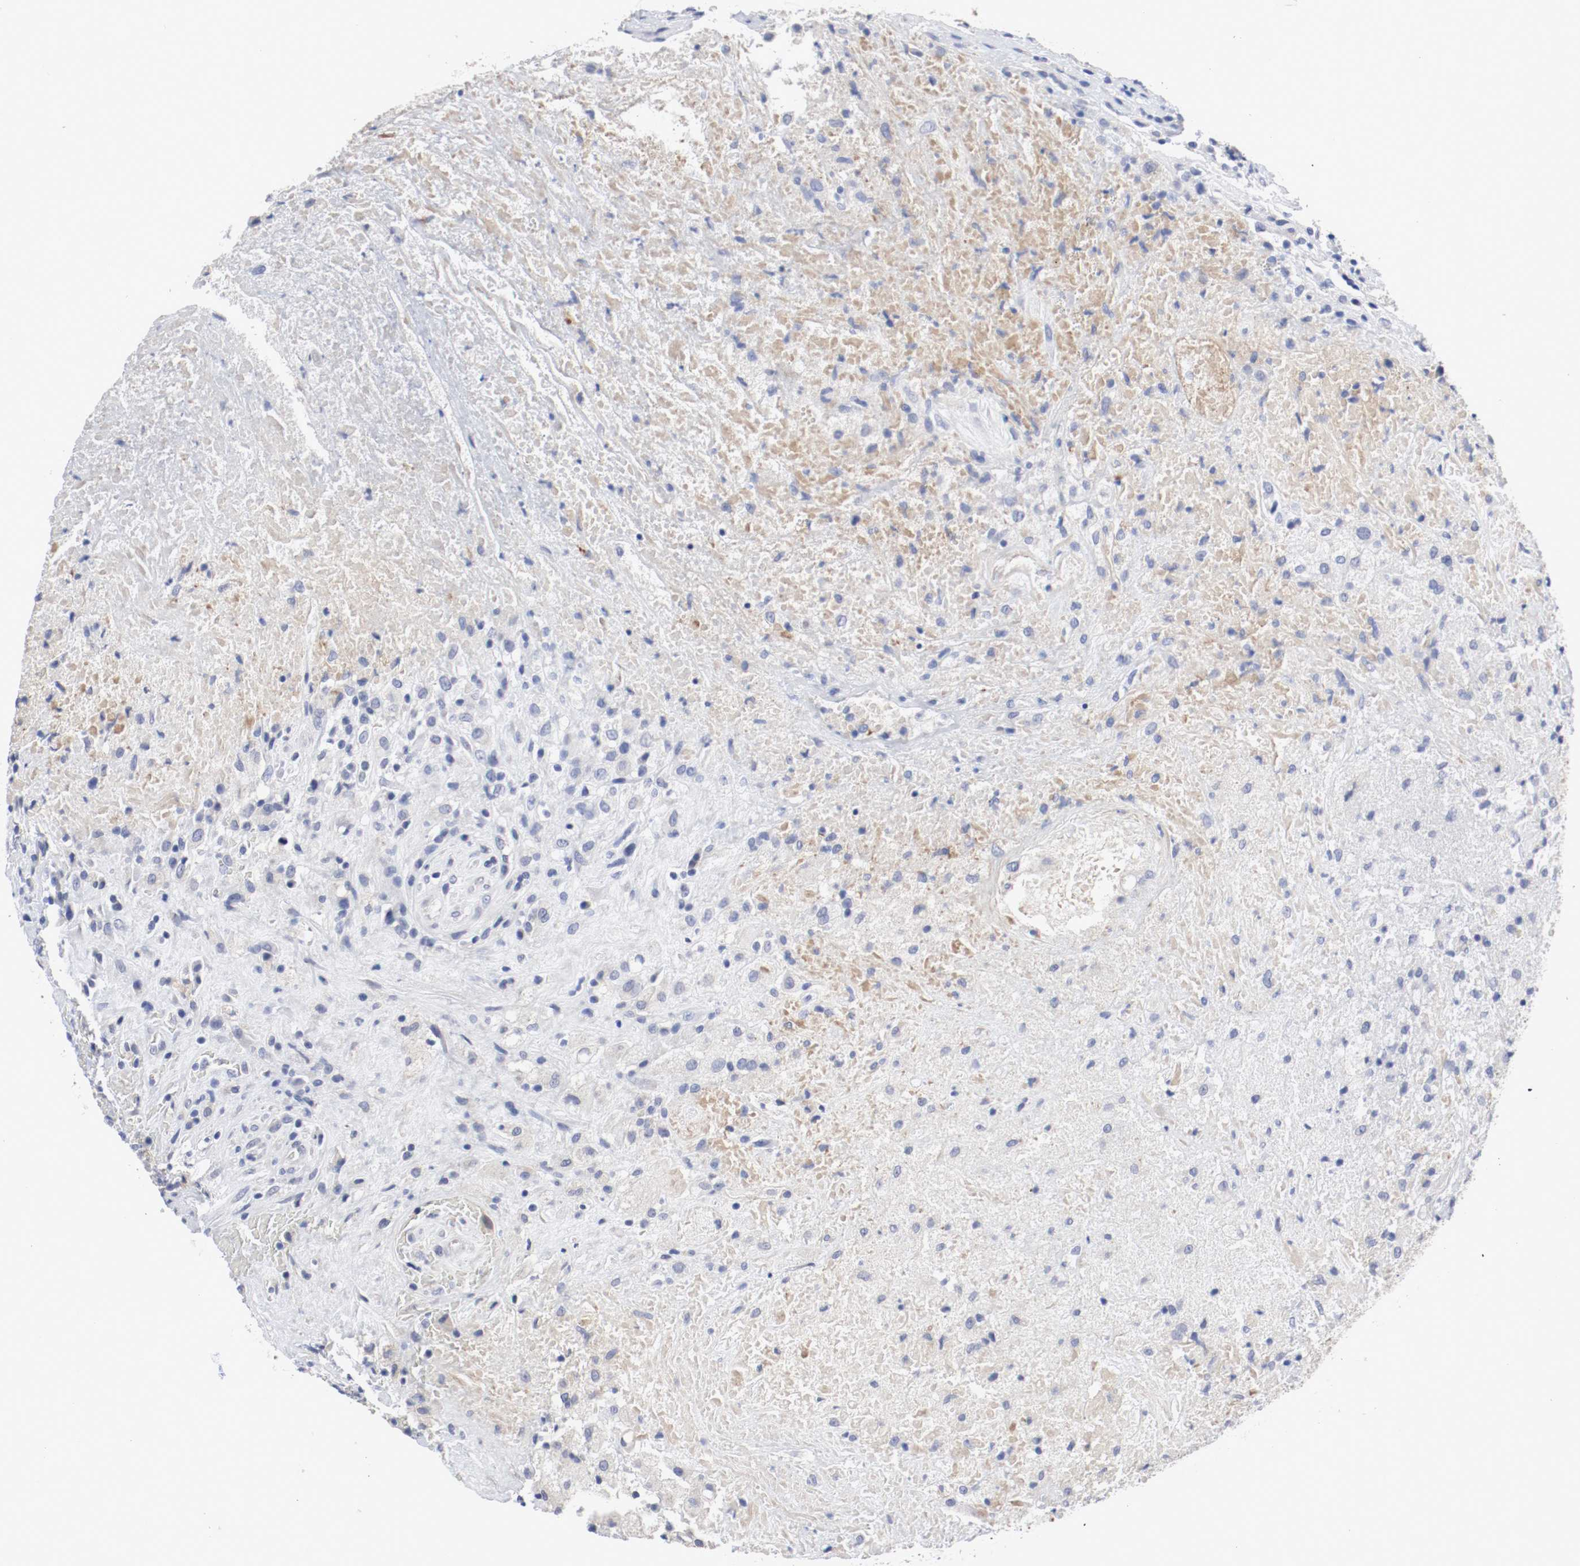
{"staining": {"intensity": "negative", "quantity": "none", "location": "none"}, "tissue": "testis cancer", "cell_type": "Tumor cells", "image_type": "cancer", "snomed": [{"axis": "morphology", "description": "Necrosis, NOS"}, {"axis": "morphology", "description": "Carcinoma, Embryonal, NOS"}, {"axis": "topography", "description": "Testis"}], "caption": "Testis embryonal carcinoma was stained to show a protein in brown. There is no significant staining in tumor cells.", "gene": "KIT", "patient": {"sex": "male", "age": 19}}